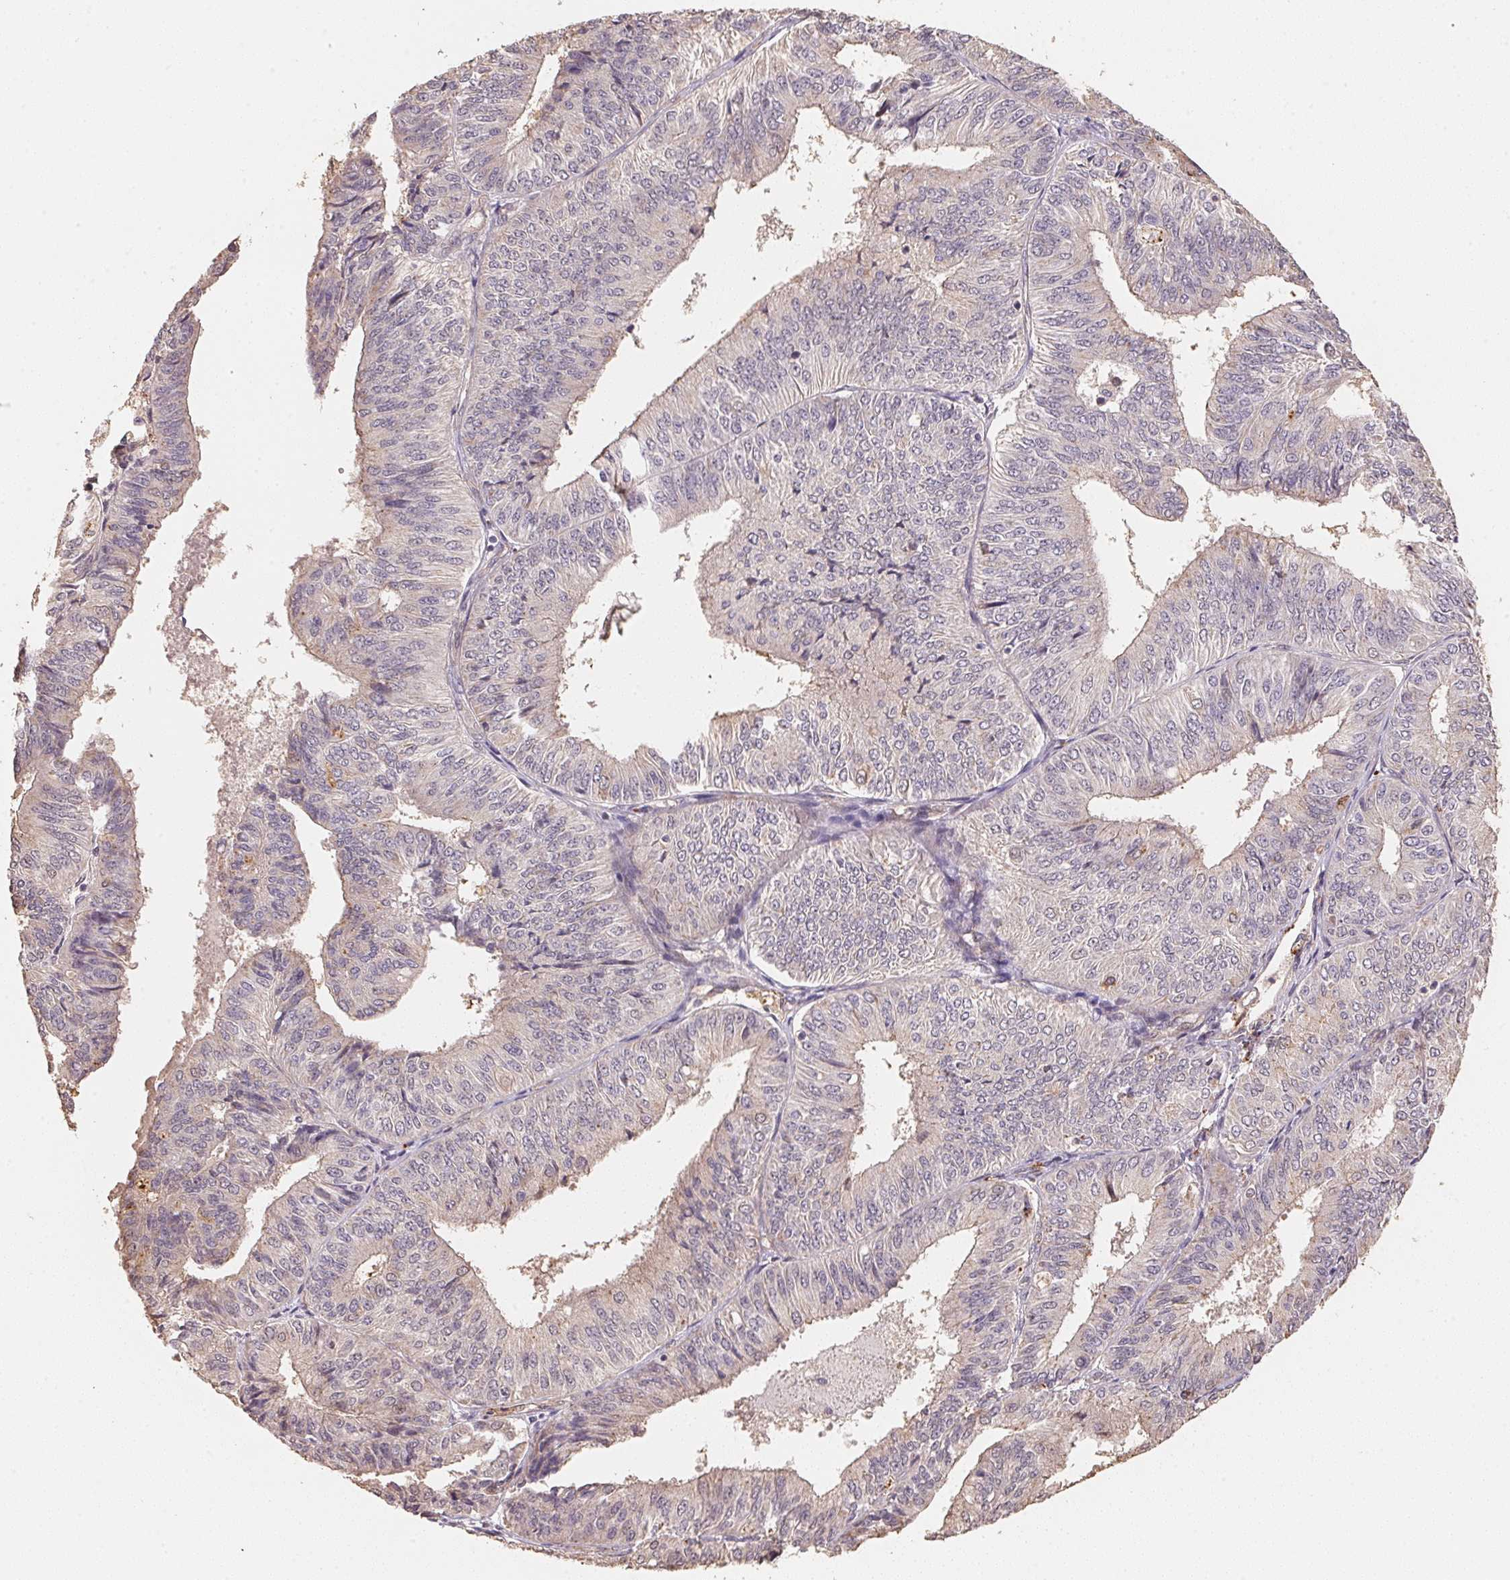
{"staining": {"intensity": "weak", "quantity": "<25%", "location": "cytoplasmic/membranous"}, "tissue": "endometrial cancer", "cell_type": "Tumor cells", "image_type": "cancer", "snomed": [{"axis": "morphology", "description": "Adenocarcinoma, NOS"}, {"axis": "topography", "description": "Endometrium"}], "caption": "The image displays no staining of tumor cells in endometrial cancer.", "gene": "TMEM222", "patient": {"sex": "female", "age": 58}}